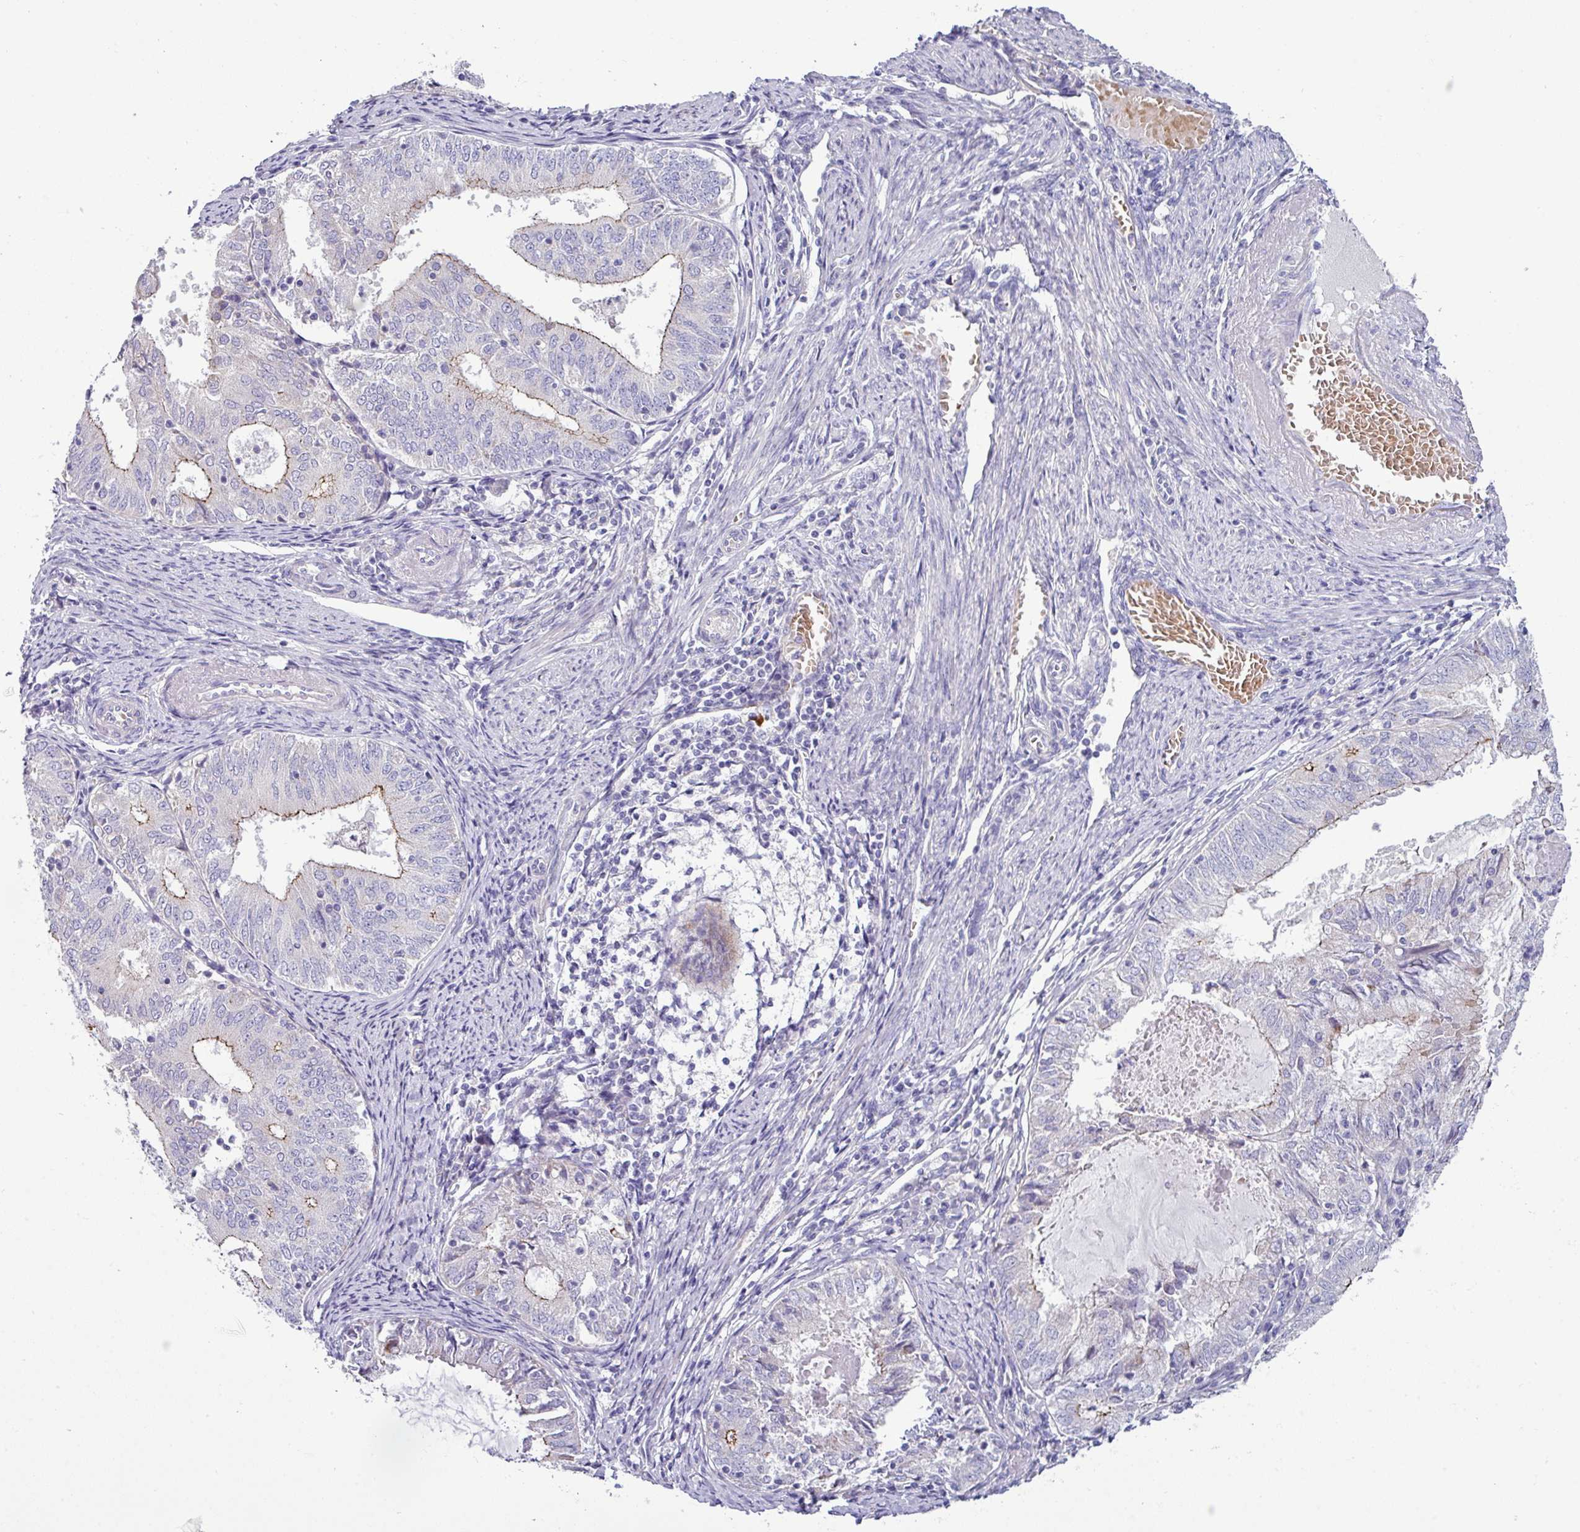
{"staining": {"intensity": "weak", "quantity": "<25%", "location": "cytoplasmic/membranous"}, "tissue": "endometrial cancer", "cell_type": "Tumor cells", "image_type": "cancer", "snomed": [{"axis": "morphology", "description": "Adenocarcinoma, NOS"}, {"axis": "topography", "description": "Endometrium"}], "caption": "DAB immunohistochemical staining of endometrial cancer (adenocarcinoma) demonstrates no significant positivity in tumor cells.", "gene": "ACAP3", "patient": {"sex": "female", "age": 57}}